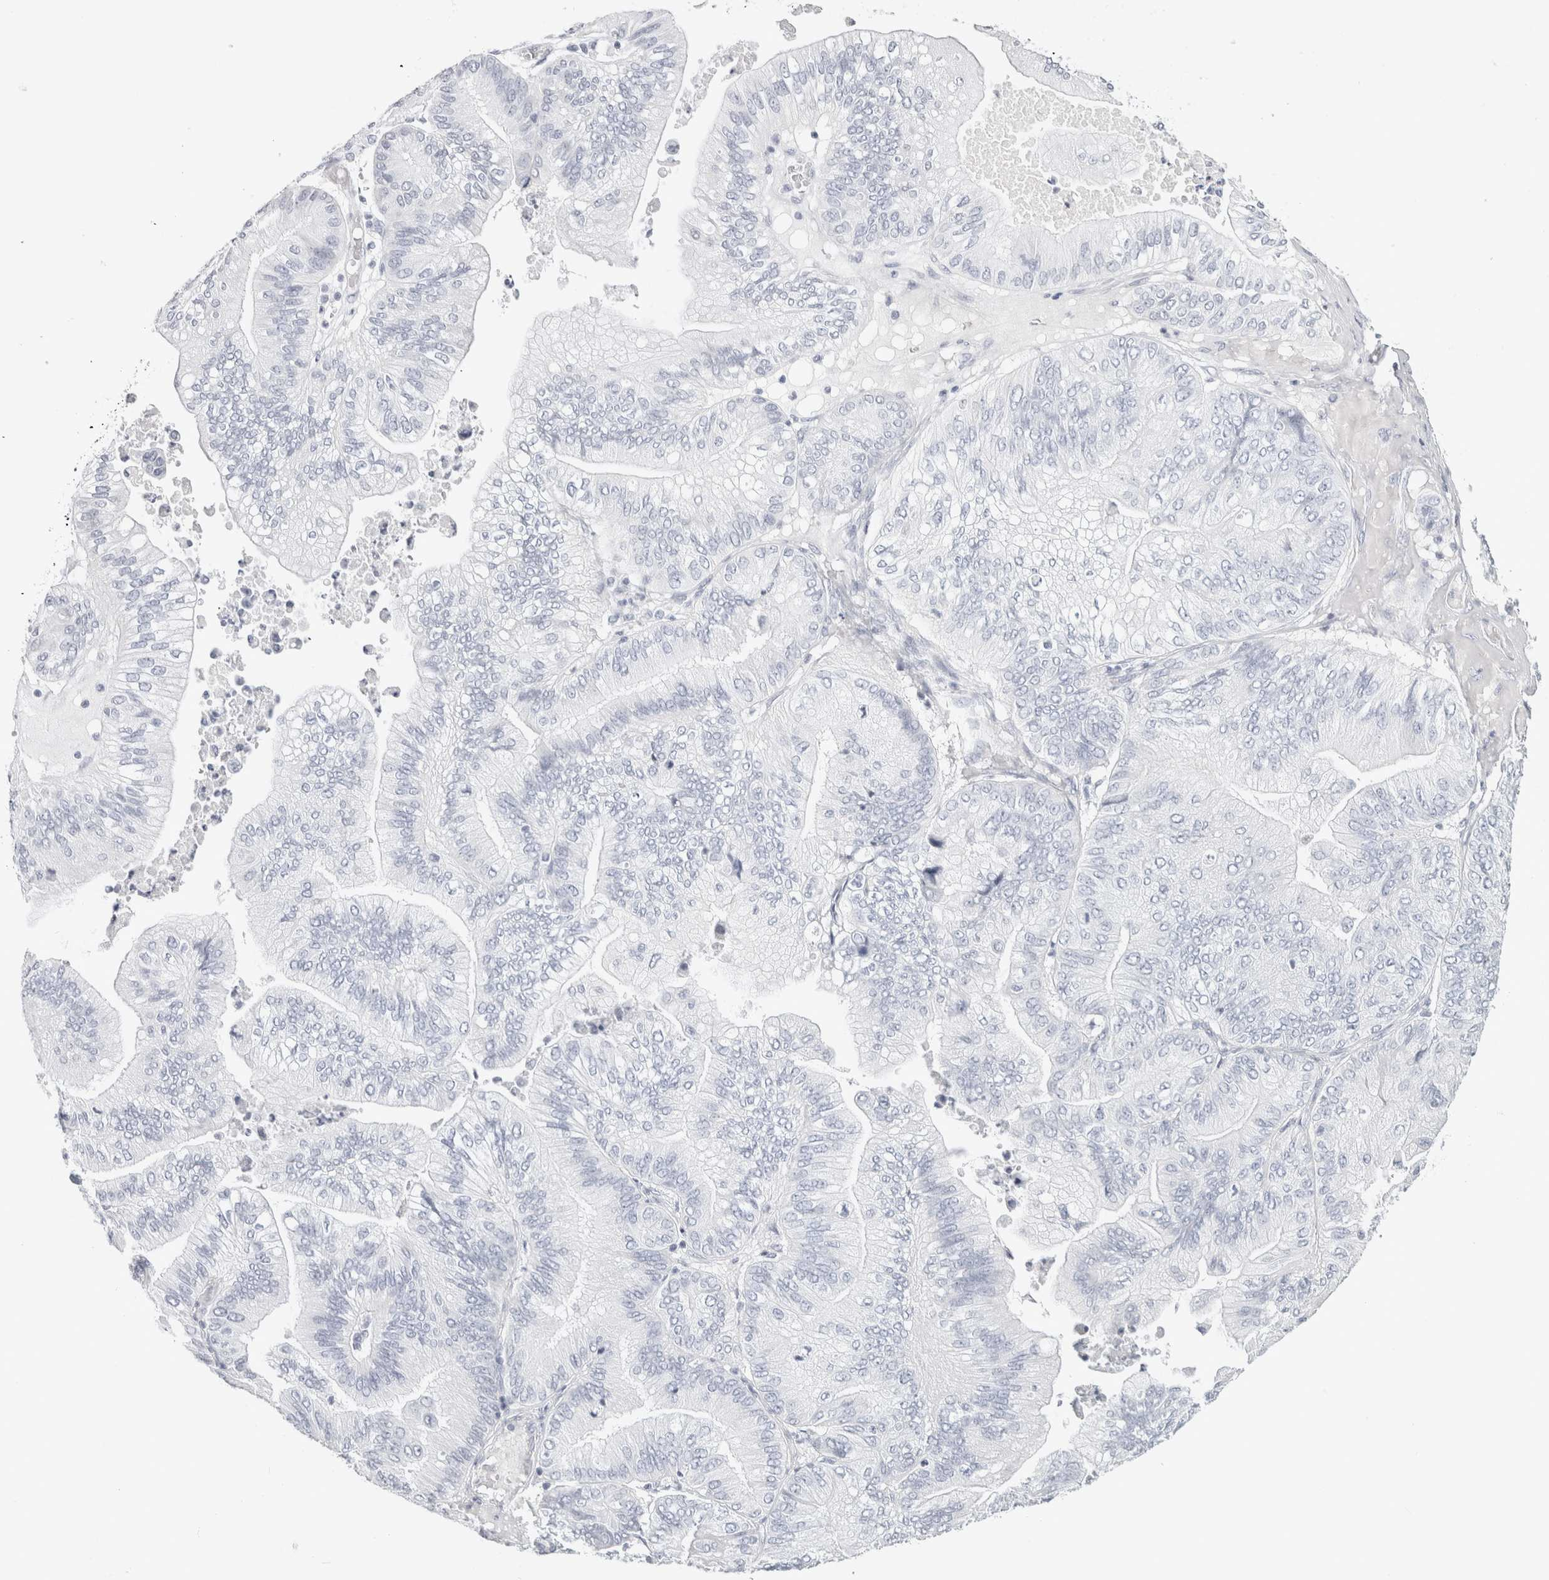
{"staining": {"intensity": "negative", "quantity": "none", "location": "none"}, "tissue": "ovarian cancer", "cell_type": "Tumor cells", "image_type": "cancer", "snomed": [{"axis": "morphology", "description": "Cystadenocarcinoma, mucinous, NOS"}, {"axis": "topography", "description": "Ovary"}], "caption": "Ovarian cancer was stained to show a protein in brown. There is no significant positivity in tumor cells.", "gene": "GARIN1A", "patient": {"sex": "female", "age": 61}}